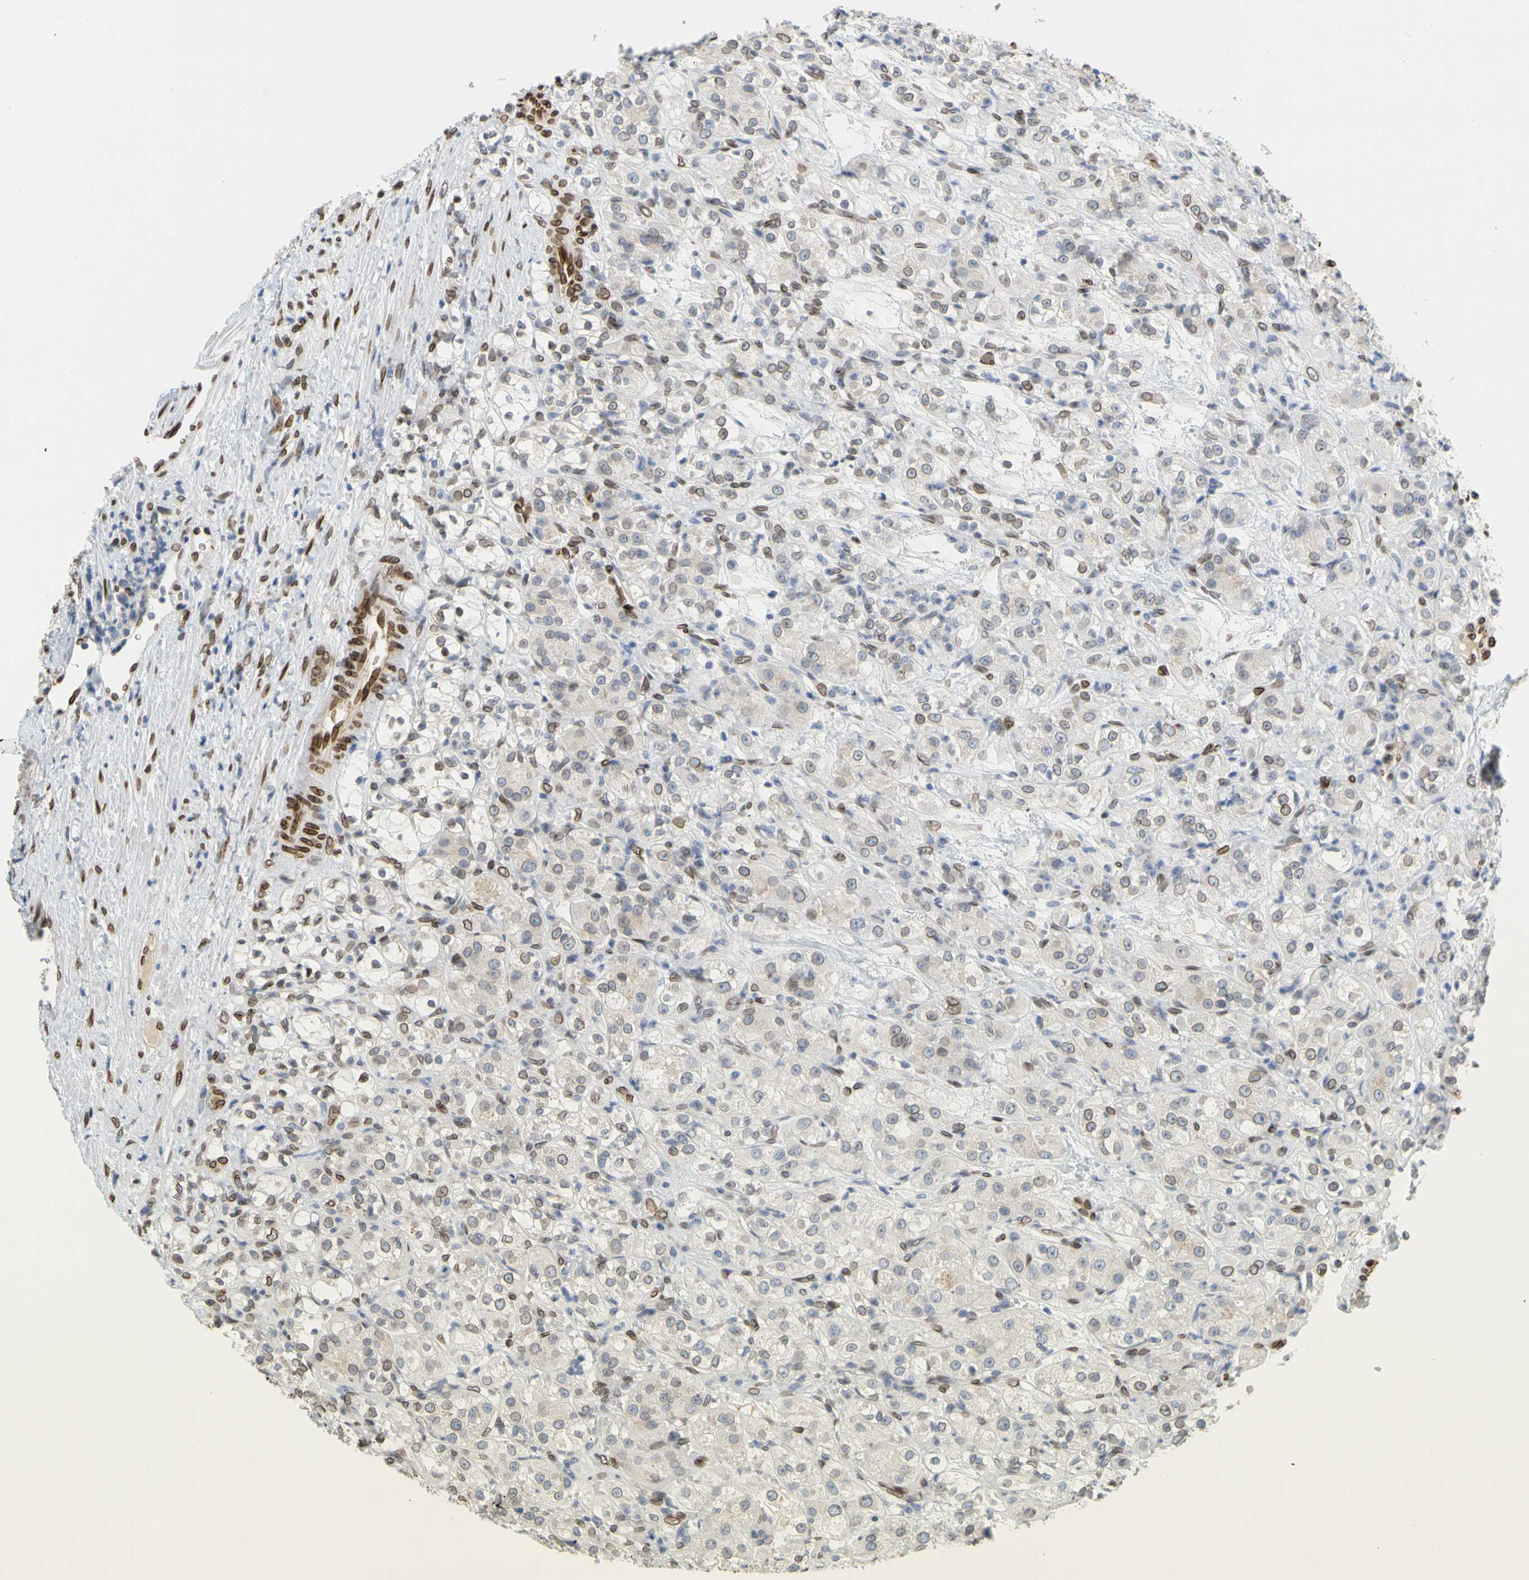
{"staining": {"intensity": "weak", "quantity": "25%-75%", "location": "cytoplasmic/membranous,nuclear"}, "tissue": "renal cancer", "cell_type": "Tumor cells", "image_type": "cancer", "snomed": [{"axis": "morphology", "description": "Normal tissue, NOS"}, {"axis": "morphology", "description": "Adenocarcinoma, NOS"}, {"axis": "topography", "description": "Kidney"}], "caption": "DAB immunohistochemical staining of human adenocarcinoma (renal) demonstrates weak cytoplasmic/membranous and nuclear protein positivity in about 25%-75% of tumor cells.", "gene": "SUN1", "patient": {"sex": "male", "age": 61}}